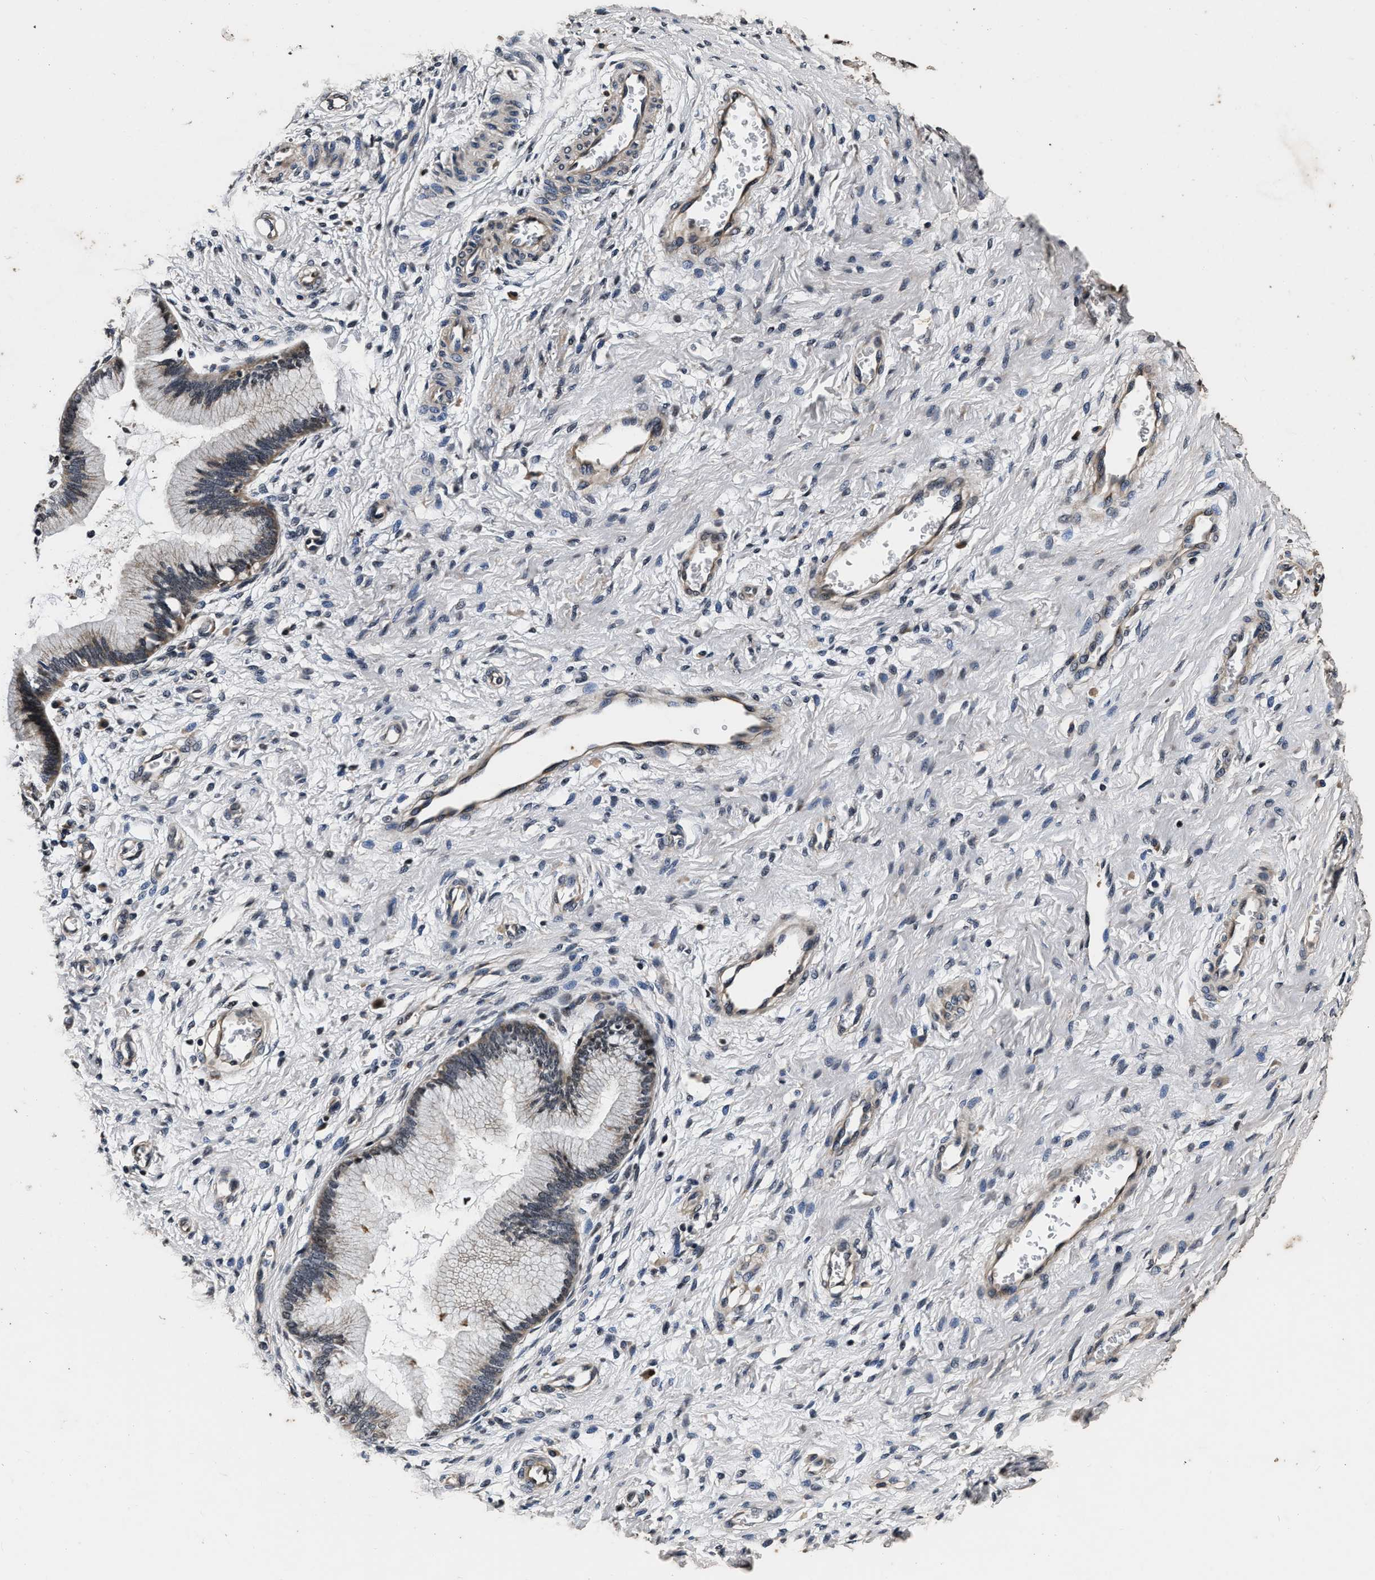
{"staining": {"intensity": "moderate", "quantity": ">75%", "location": "cytoplasmic/membranous"}, "tissue": "cervix", "cell_type": "Glandular cells", "image_type": "normal", "snomed": [{"axis": "morphology", "description": "Normal tissue, NOS"}, {"axis": "topography", "description": "Cervix"}], "caption": "Immunohistochemical staining of benign human cervix shows >75% levels of moderate cytoplasmic/membranous protein staining in approximately >75% of glandular cells.", "gene": "CSTF1", "patient": {"sex": "female", "age": 55}}